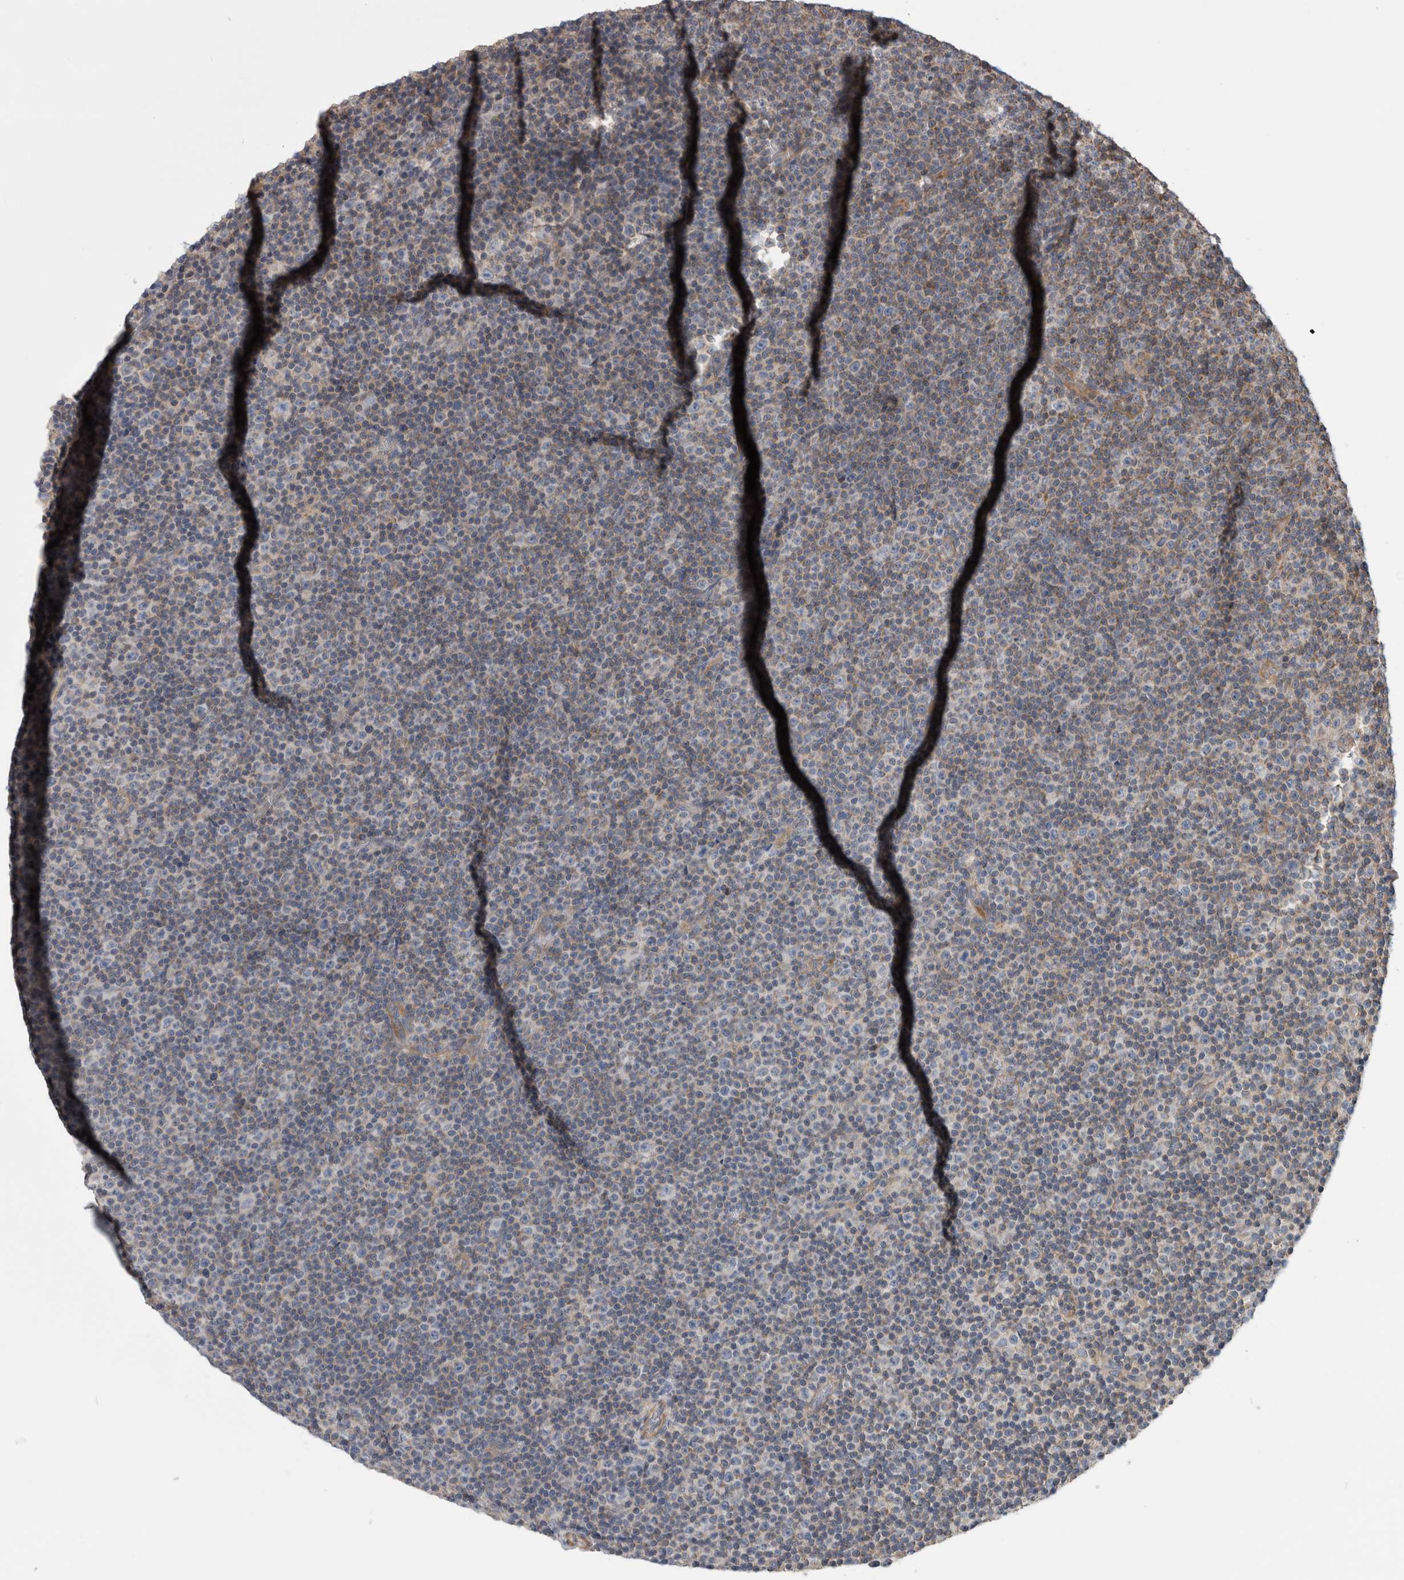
{"staining": {"intensity": "weak", "quantity": "25%-75%", "location": "cytoplasmic/membranous"}, "tissue": "lymphoma", "cell_type": "Tumor cells", "image_type": "cancer", "snomed": [{"axis": "morphology", "description": "Malignant lymphoma, non-Hodgkin's type, Low grade"}, {"axis": "topography", "description": "Lymph node"}], "caption": "Protein analysis of lymphoma tissue shows weak cytoplasmic/membranous expression in about 25%-75% of tumor cells.", "gene": "SFXN2", "patient": {"sex": "female", "age": 67}}